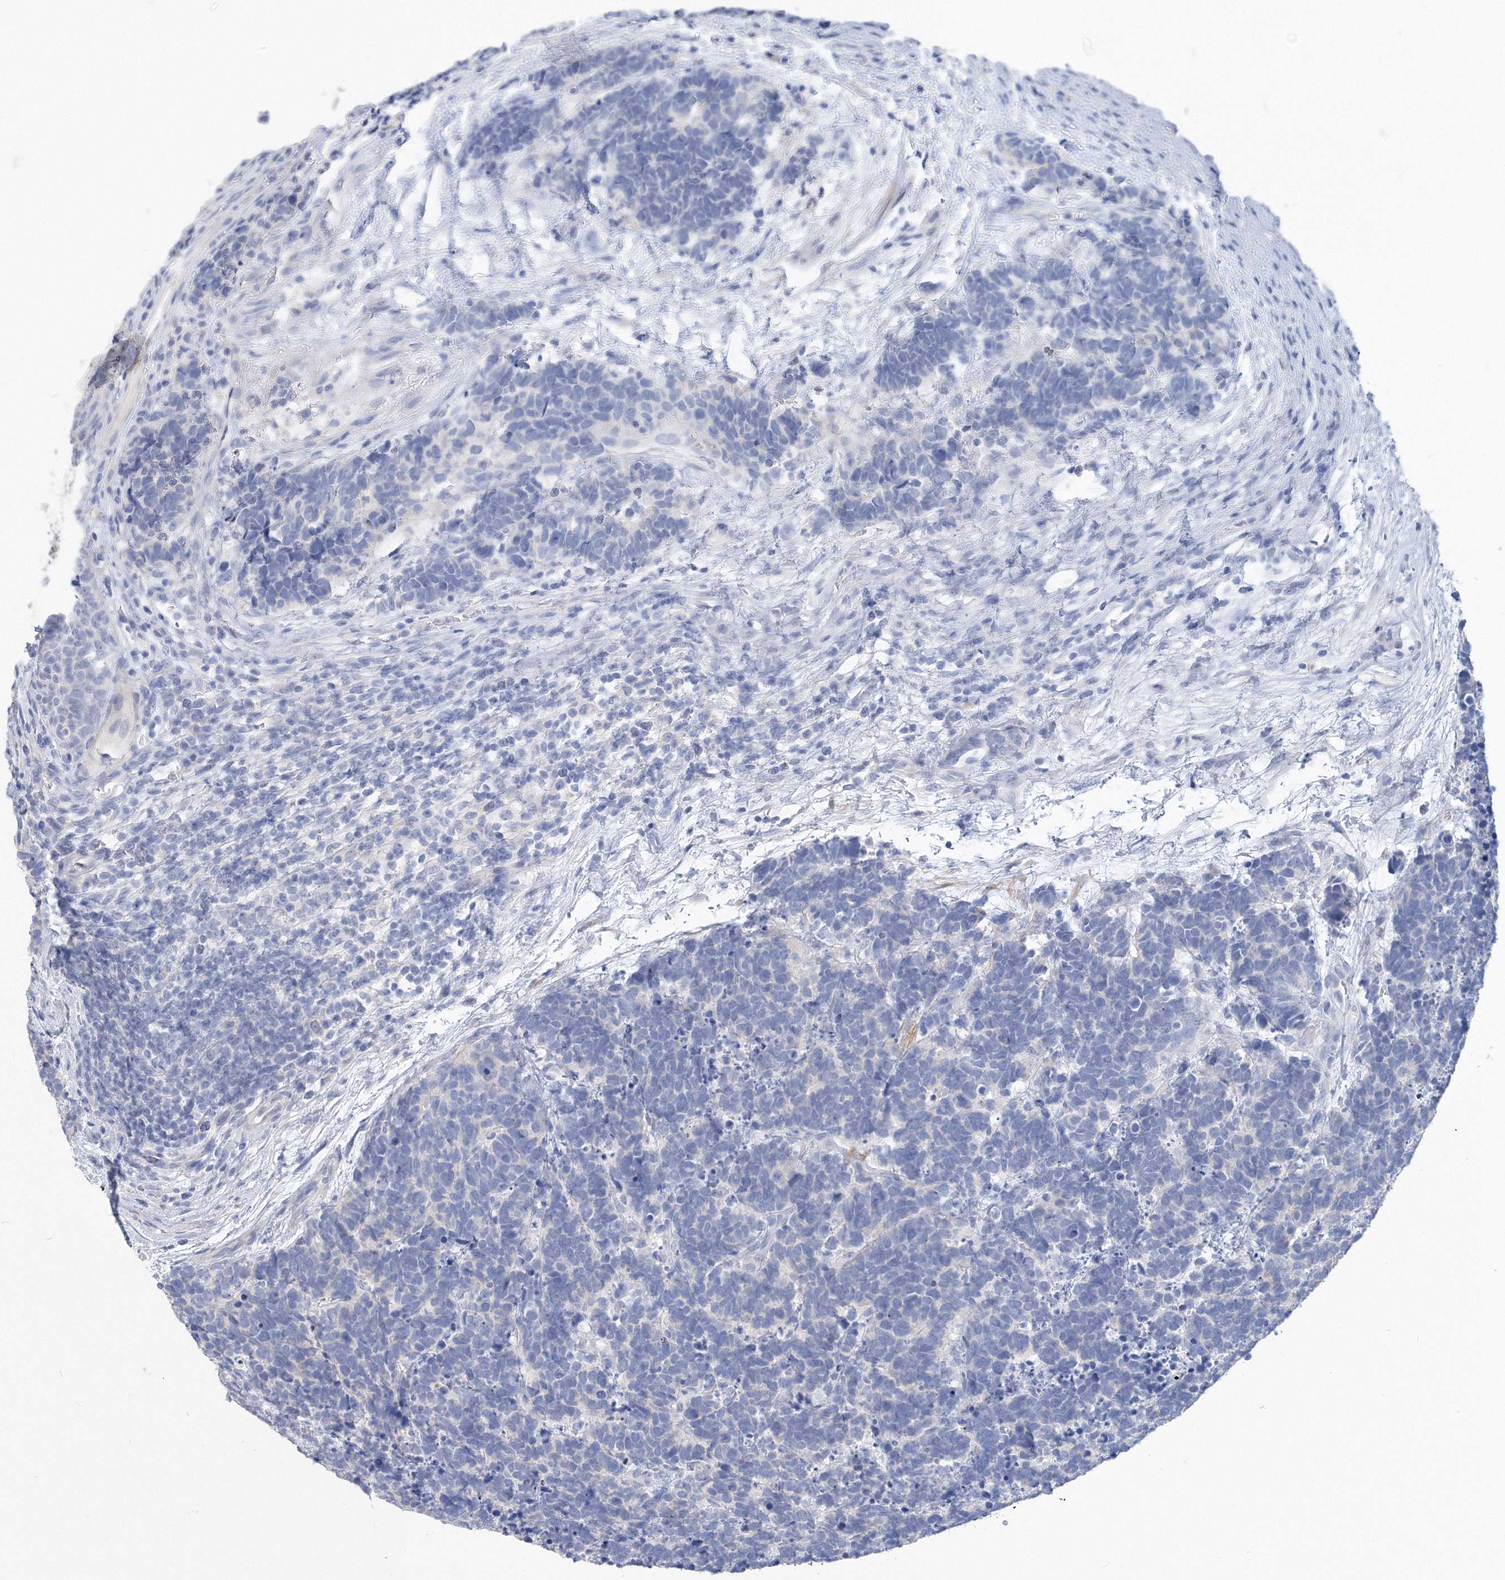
{"staining": {"intensity": "negative", "quantity": "none", "location": "none"}, "tissue": "carcinoid", "cell_type": "Tumor cells", "image_type": "cancer", "snomed": [{"axis": "morphology", "description": "Carcinoma, NOS"}, {"axis": "morphology", "description": "Carcinoid, malignant, NOS"}, {"axis": "topography", "description": "Urinary bladder"}], "caption": "A photomicrograph of malignant carcinoid stained for a protein exhibits no brown staining in tumor cells.", "gene": "OSBPL6", "patient": {"sex": "male", "age": 57}}